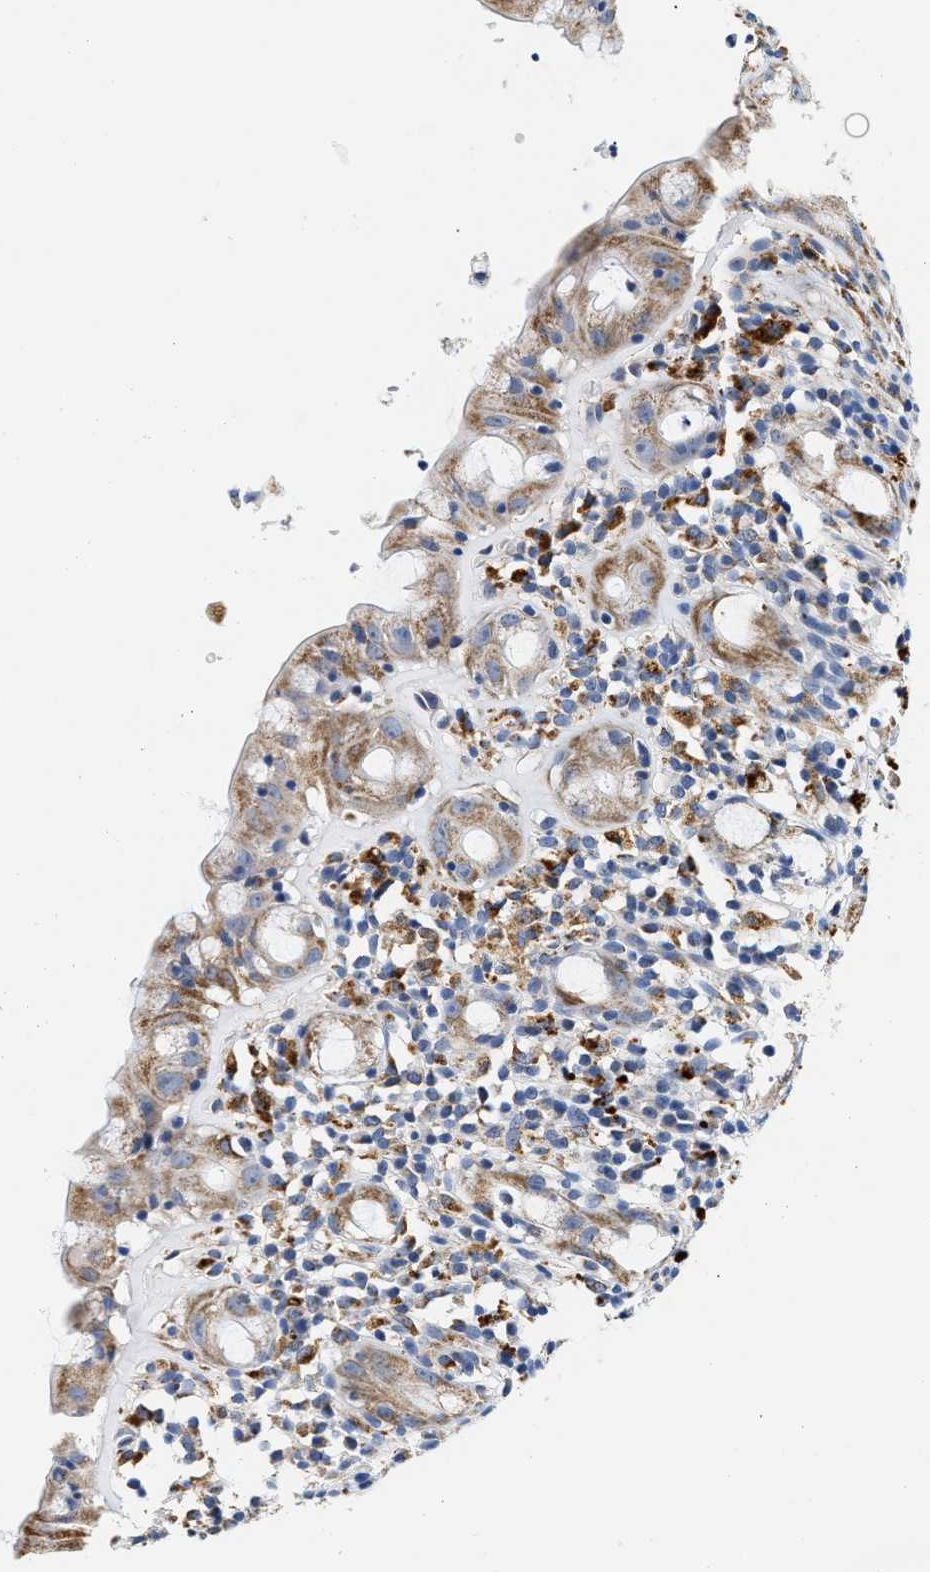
{"staining": {"intensity": "moderate", "quantity": ">75%", "location": "cytoplasmic/membranous"}, "tissue": "rectum", "cell_type": "Glandular cells", "image_type": "normal", "snomed": [{"axis": "morphology", "description": "Normal tissue, NOS"}, {"axis": "topography", "description": "Rectum"}], "caption": "Immunohistochemical staining of unremarkable rectum demonstrates >75% levels of moderate cytoplasmic/membranous protein positivity in approximately >75% of glandular cells. (DAB IHC with brightfield microscopy, high magnification).", "gene": "ACADVL", "patient": {"sex": "male", "age": 44}}